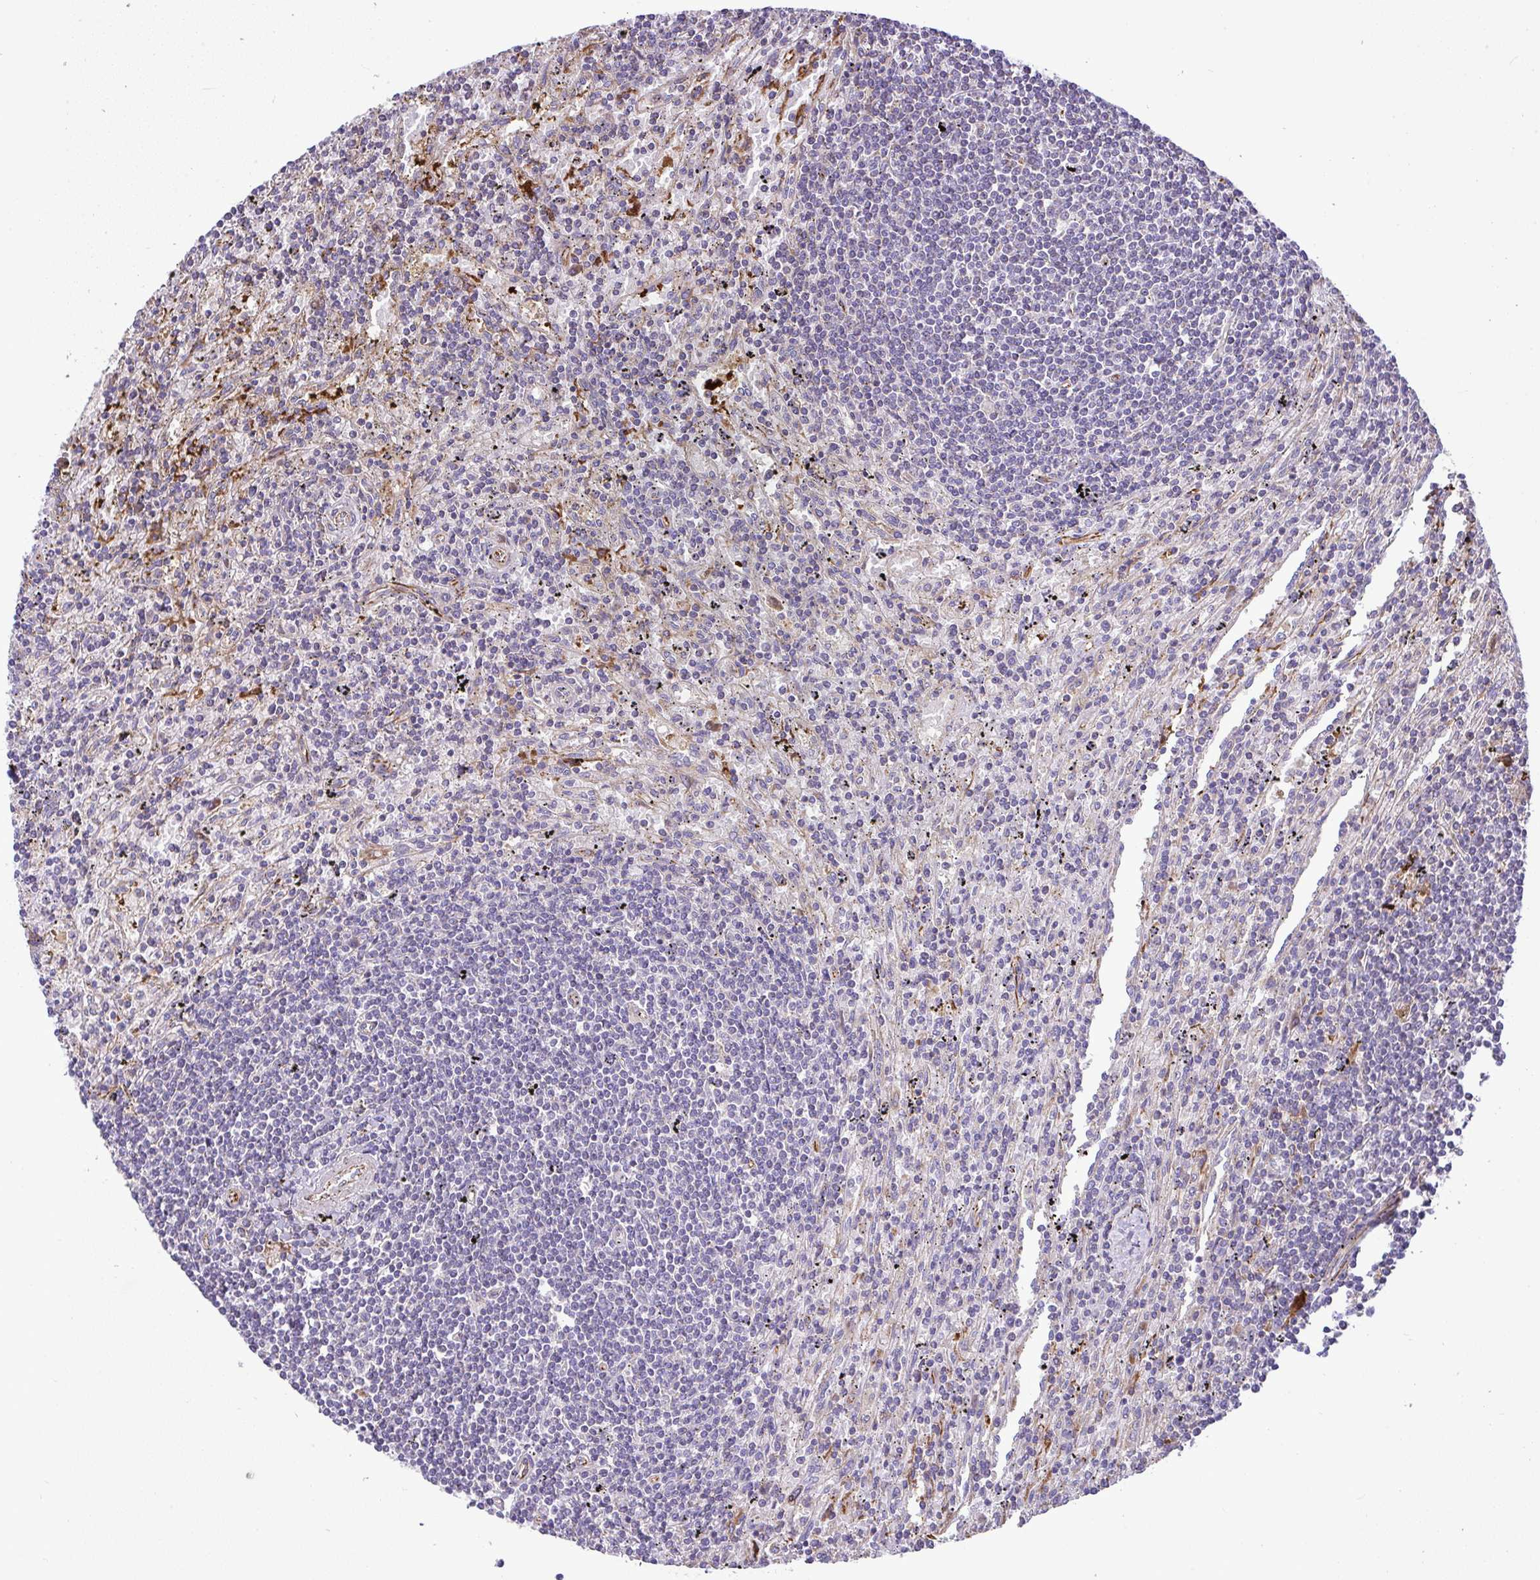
{"staining": {"intensity": "negative", "quantity": "none", "location": "none"}, "tissue": "lymphoma", "cell_type": "Tumor cells", "image_type": "cancer", "snomed": [{"axis": "morphology", "description": "Malignant lymphoma, non-Hodgkin's type, Low grade"}, {"axis": "topography", "description": "Spleen"}], "caption": "Immunohistochemical staining of human lymphoma reveals no significant staining in tumor cells.", "gene": "GRID2", "patient": {"sex": "male", "age": 76}}